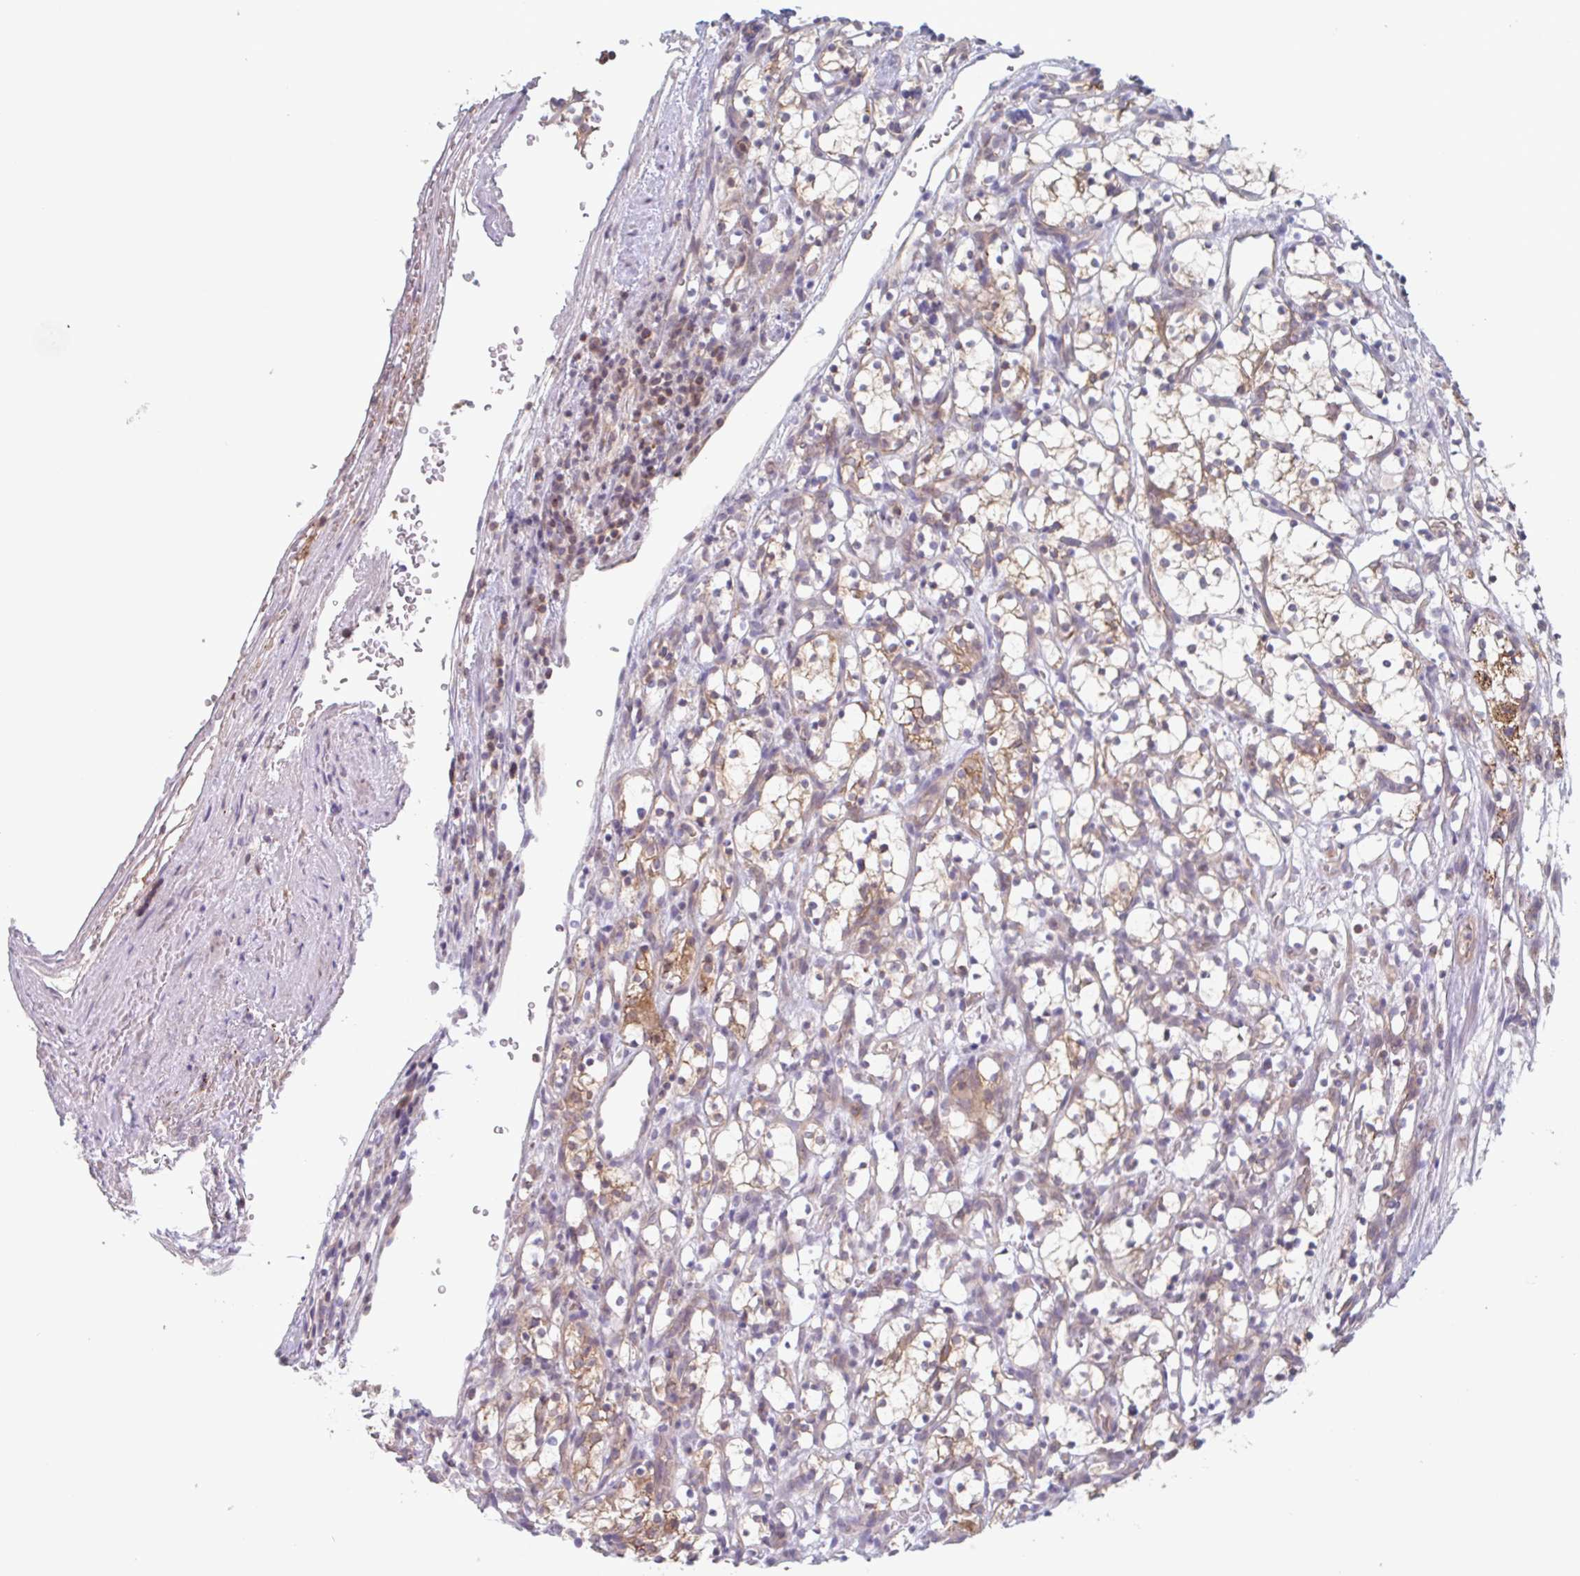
{"staining": {"intensity": "moderate", "quantity": "<25%", "location": "cytoplasmic/membranous"}, "tissue": "renal cancer", "cell_type": "Tumor cells", "image_type": "cancer", "snomed": [{"axis": "morphology", "description": "Adenocarcinoma, NOS"}, {"axis": "topography", "description": "Kidney"}], "caption": "DAB immunohistochemical staining of renal cancer (adenocarcinoma) exhibits moderate cytoplasmic/membranous protein staining in approximately <25% of tumor cells.", "gene": "SURF1", "patient": {"sex": "female", "age": 69}}